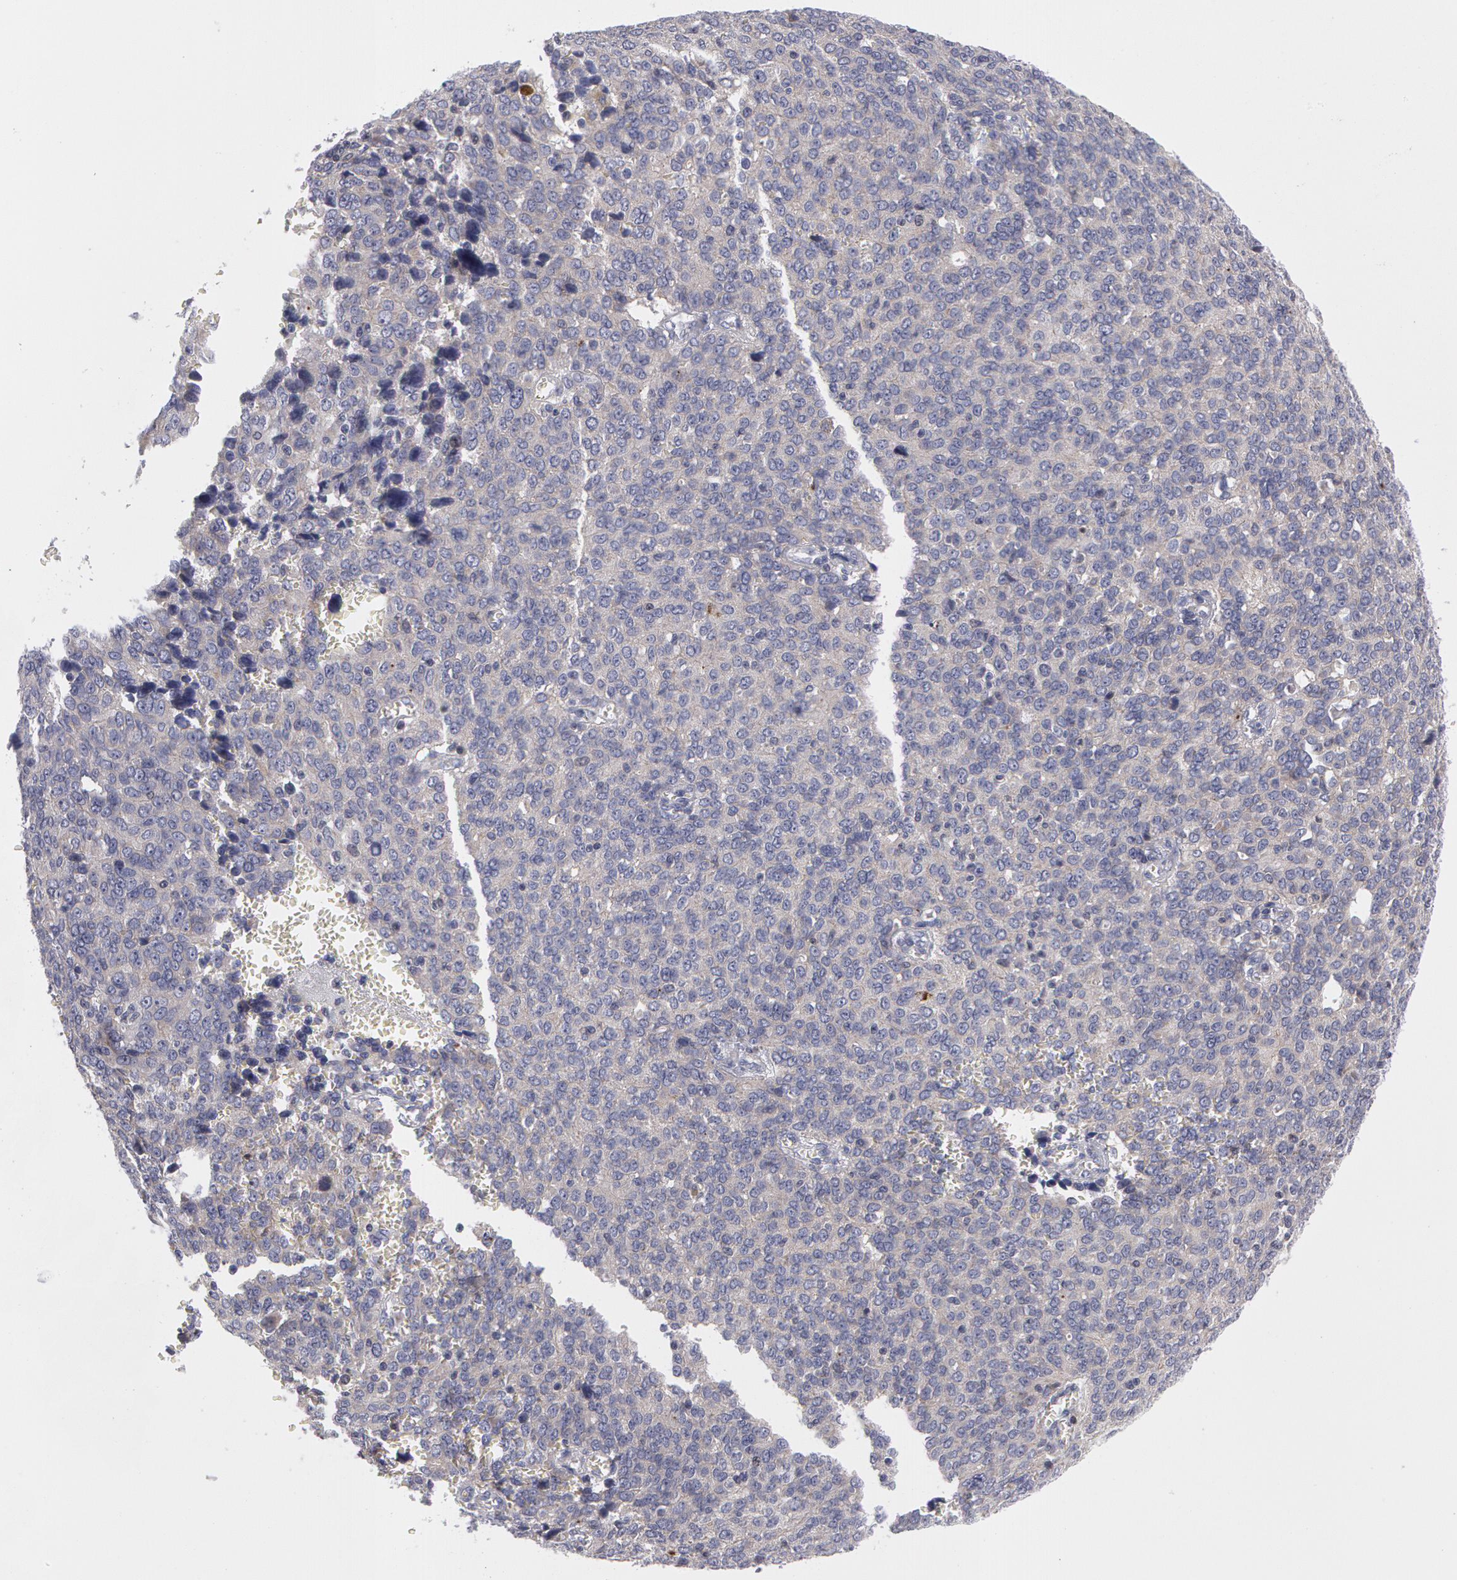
{"staining": {"intensity": "negative", "quantity": "none", "location": "none"}, "tissue": "ovarian cancer", "cell_type": "Tumor cells", "image_type": "cancer", "snomed": [{"axis": "morphology", "description": "Carcinoma, endometroid"}, {"axis": "topography", "description": "Ovary"}], "caption": "DAB (3,3'-diaminobenzidine) immunohistochemical staining of endometroid carcinoma (ovarian) exhibits no significant expression in tumor cells. (DAB (3,3'-diaminobenzidine) immunohistochemistry, high magnification).", "gene": "ERBB2", "patient": {"sex": "female", "age": 75}}